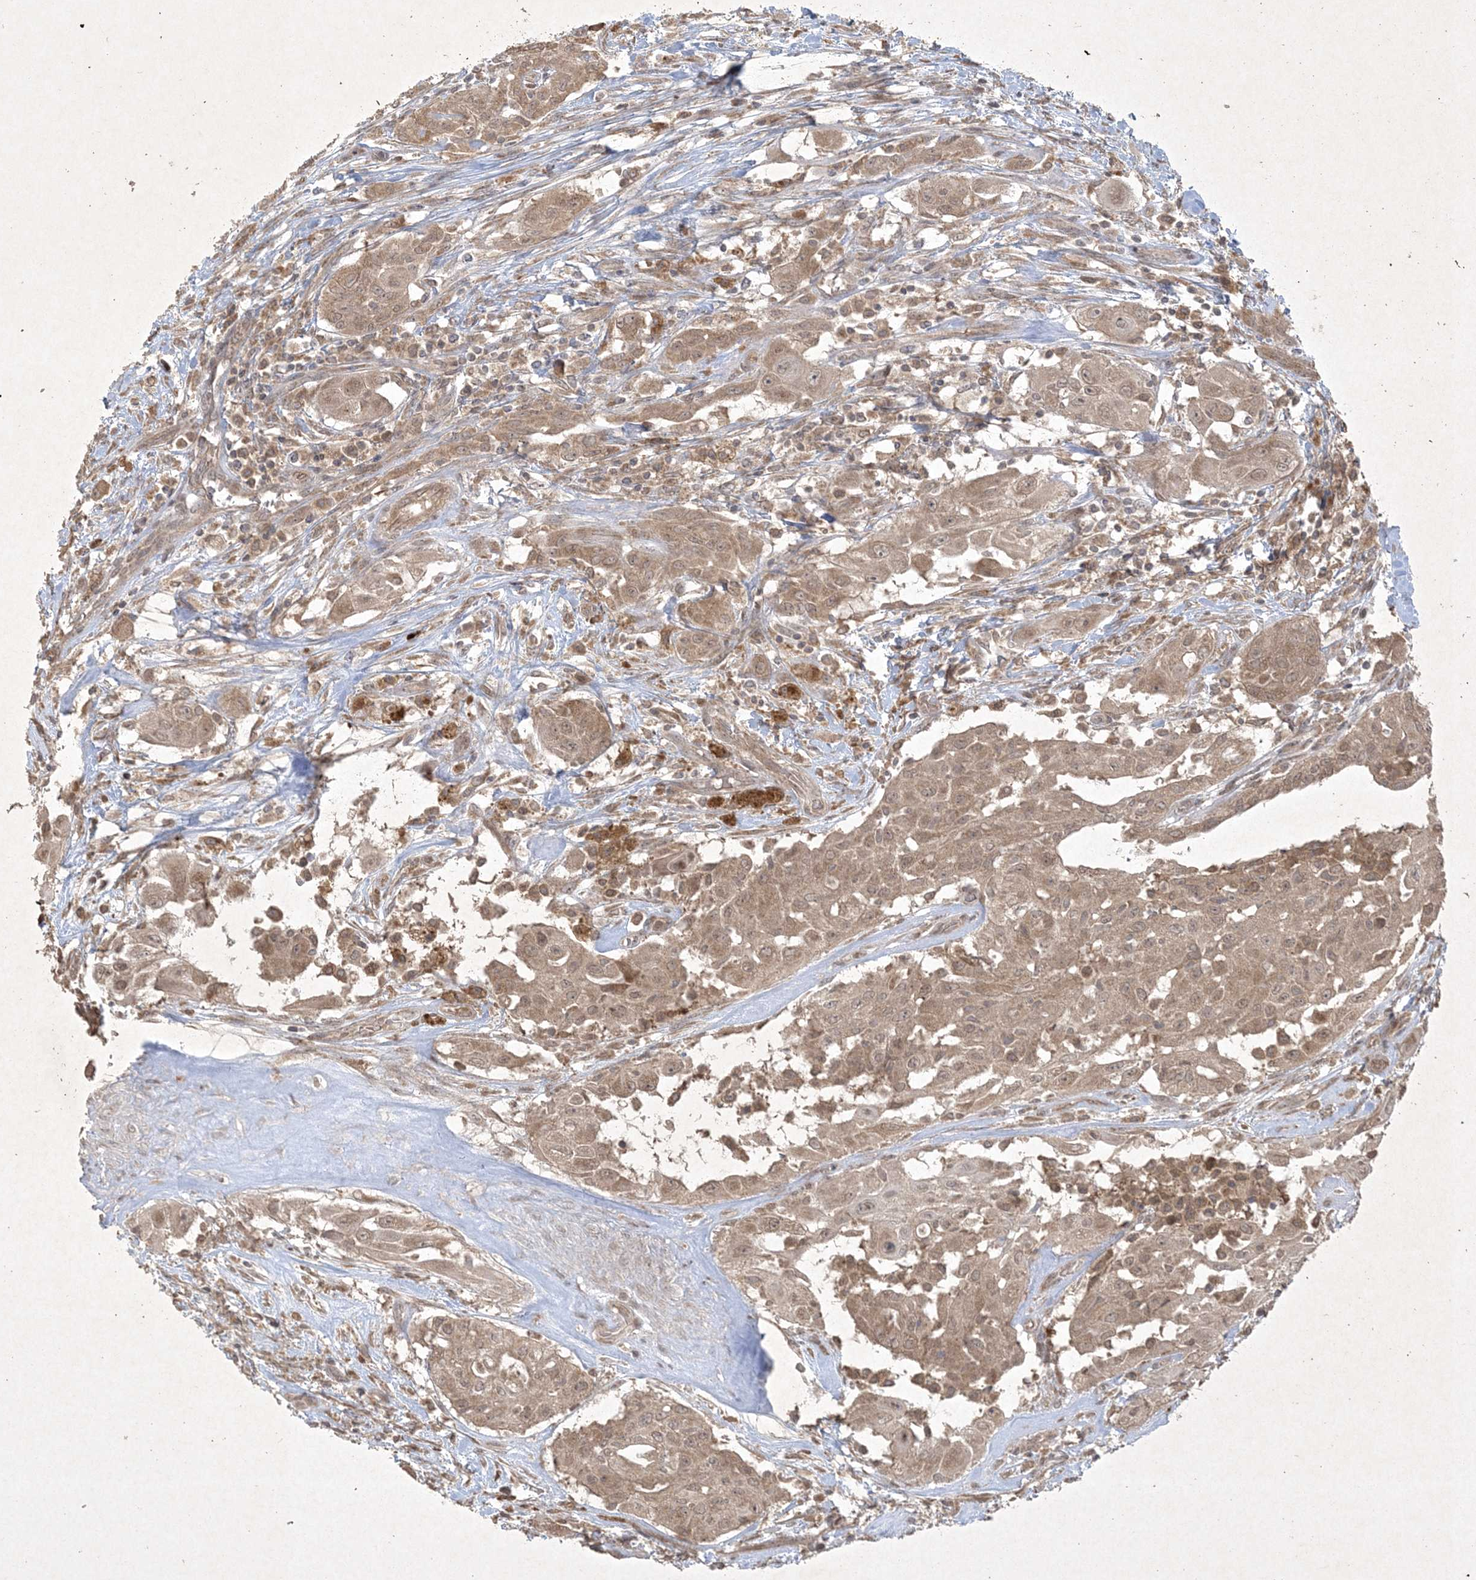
{"staining": {"intensity": "moderate", "quantity": ">75%", "location": "cytoplasmic/membranous,nuclear"}, "tissue": "thyroid cancer", "cell_type": "Tumor cells", "image_type": "cancer", "snomed": [{"axis": "morphology", "description": "Papillary adenocarcinoma, NOS"}, {"axis": "topography", "description": "Thyroid gland"}], "caption": "A brown stain labels moderate cytoplasmic/membranous and nuclear expression of a protein in human thyroid cancer (papillary adenocarcinoma) tumor cells.", "gene": "NRBP2", "patient": {"sex": "female", "age": 59}}